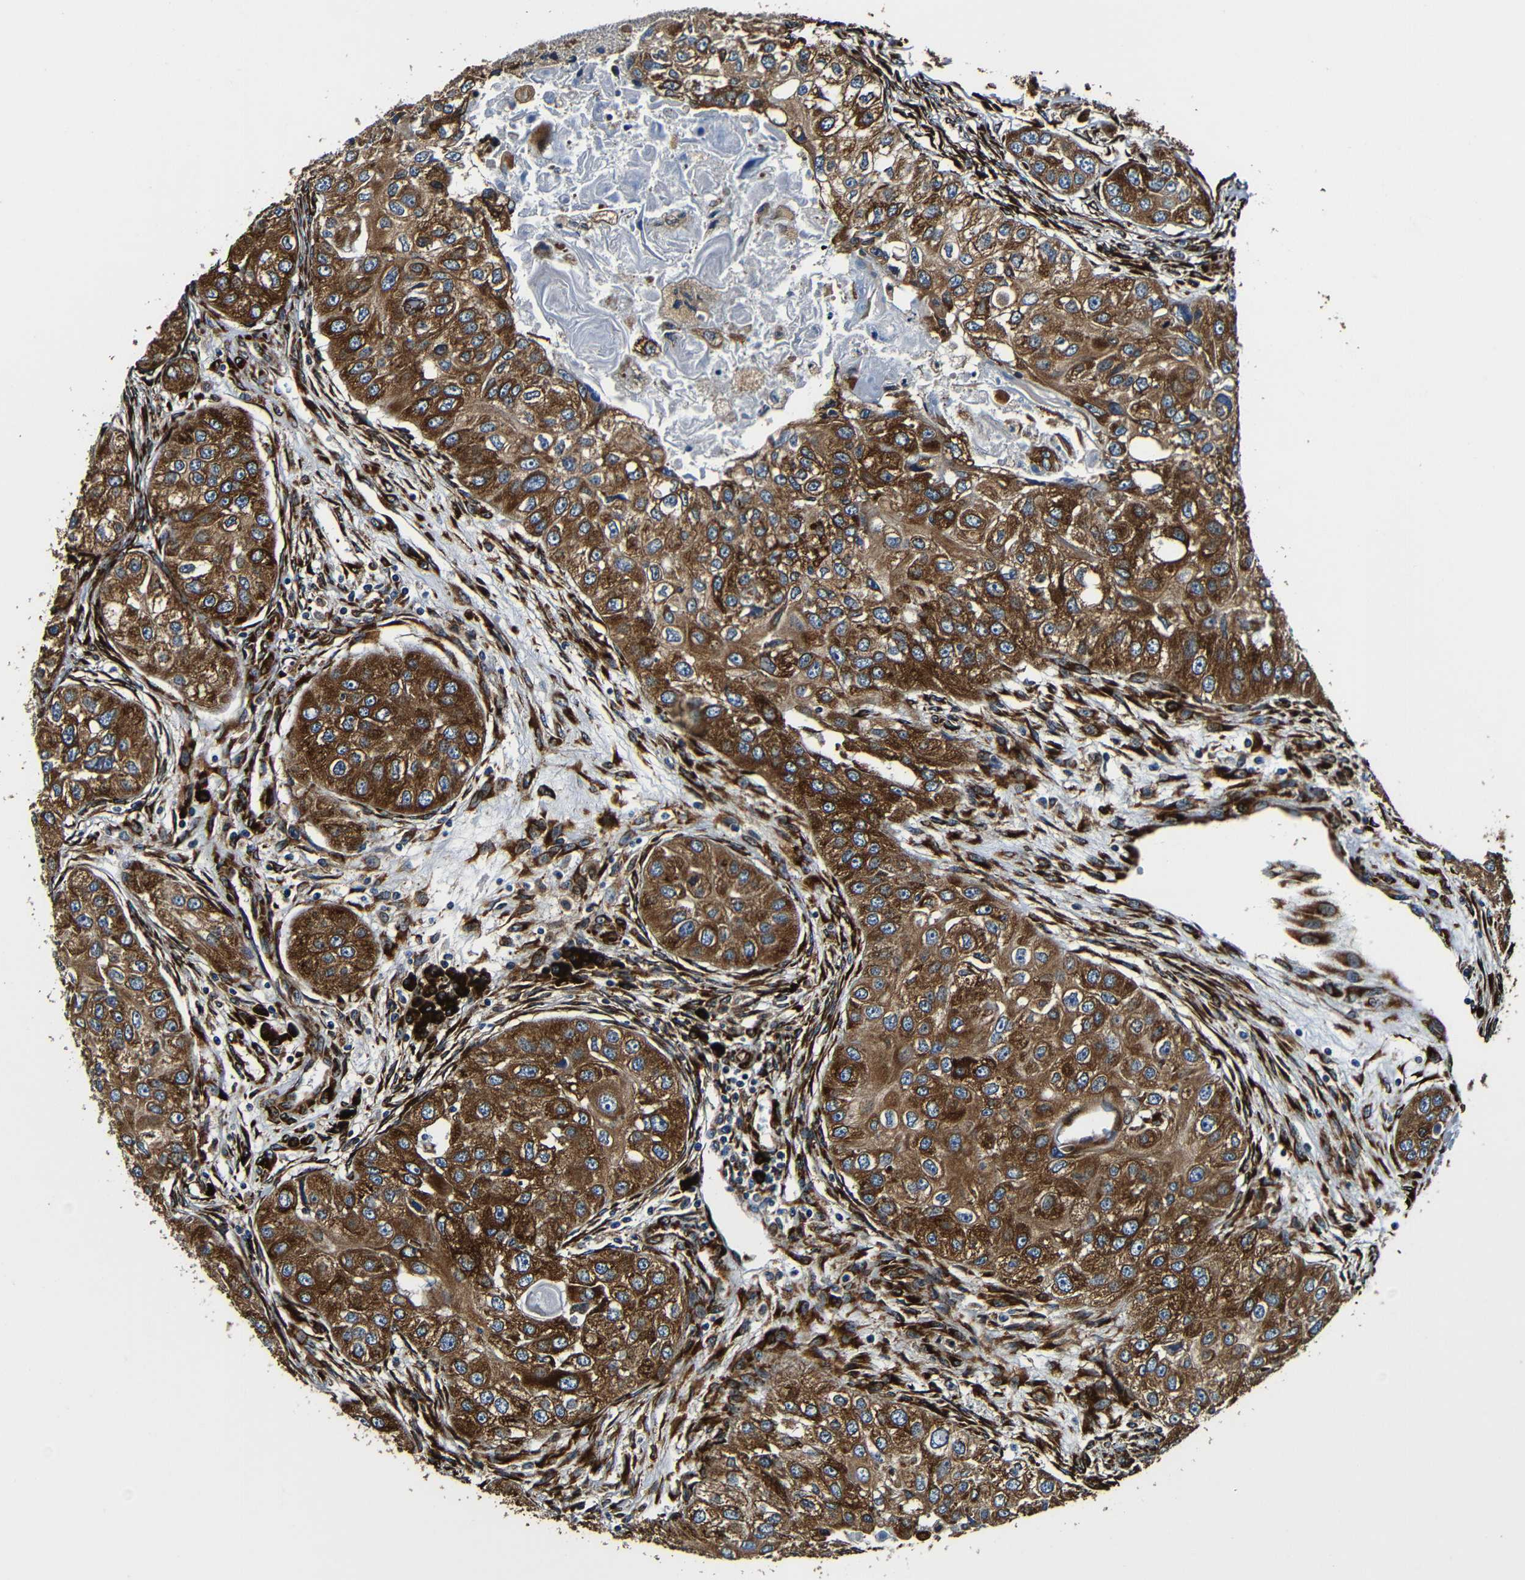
{"staining": {"intensity": "strong", "quantity": ">75%", "location": "cytoplasmic/membranous"}, "tissue": "head and neck cancer", "cell_type": "Tumor cells", "image_type": "cancer", "snomed": [{"axis": "morphology", "description": "Normal tissue, NOS"}, {"axis": "morphology", "description": "Squamous cell carcinoma, NOS"}, {"axis": "topography", "description": "Skeletal muscle"}, {"axis": "topography", "description": "Head-Neck"}], "caption": "IHC of human head and neck cancer (squamous cell carcinoma) shows high levels of strong cytoplasmic/membranous expression in about >75% of tumor cells. Using DAB (3,3'-diaminobenzidine) (brown) and hematoxylin (blue) stains, captured at high magnification using brightfield microscopy.", "gene": "RRBP1", "patient": {"sex": "male", "age": 51}}